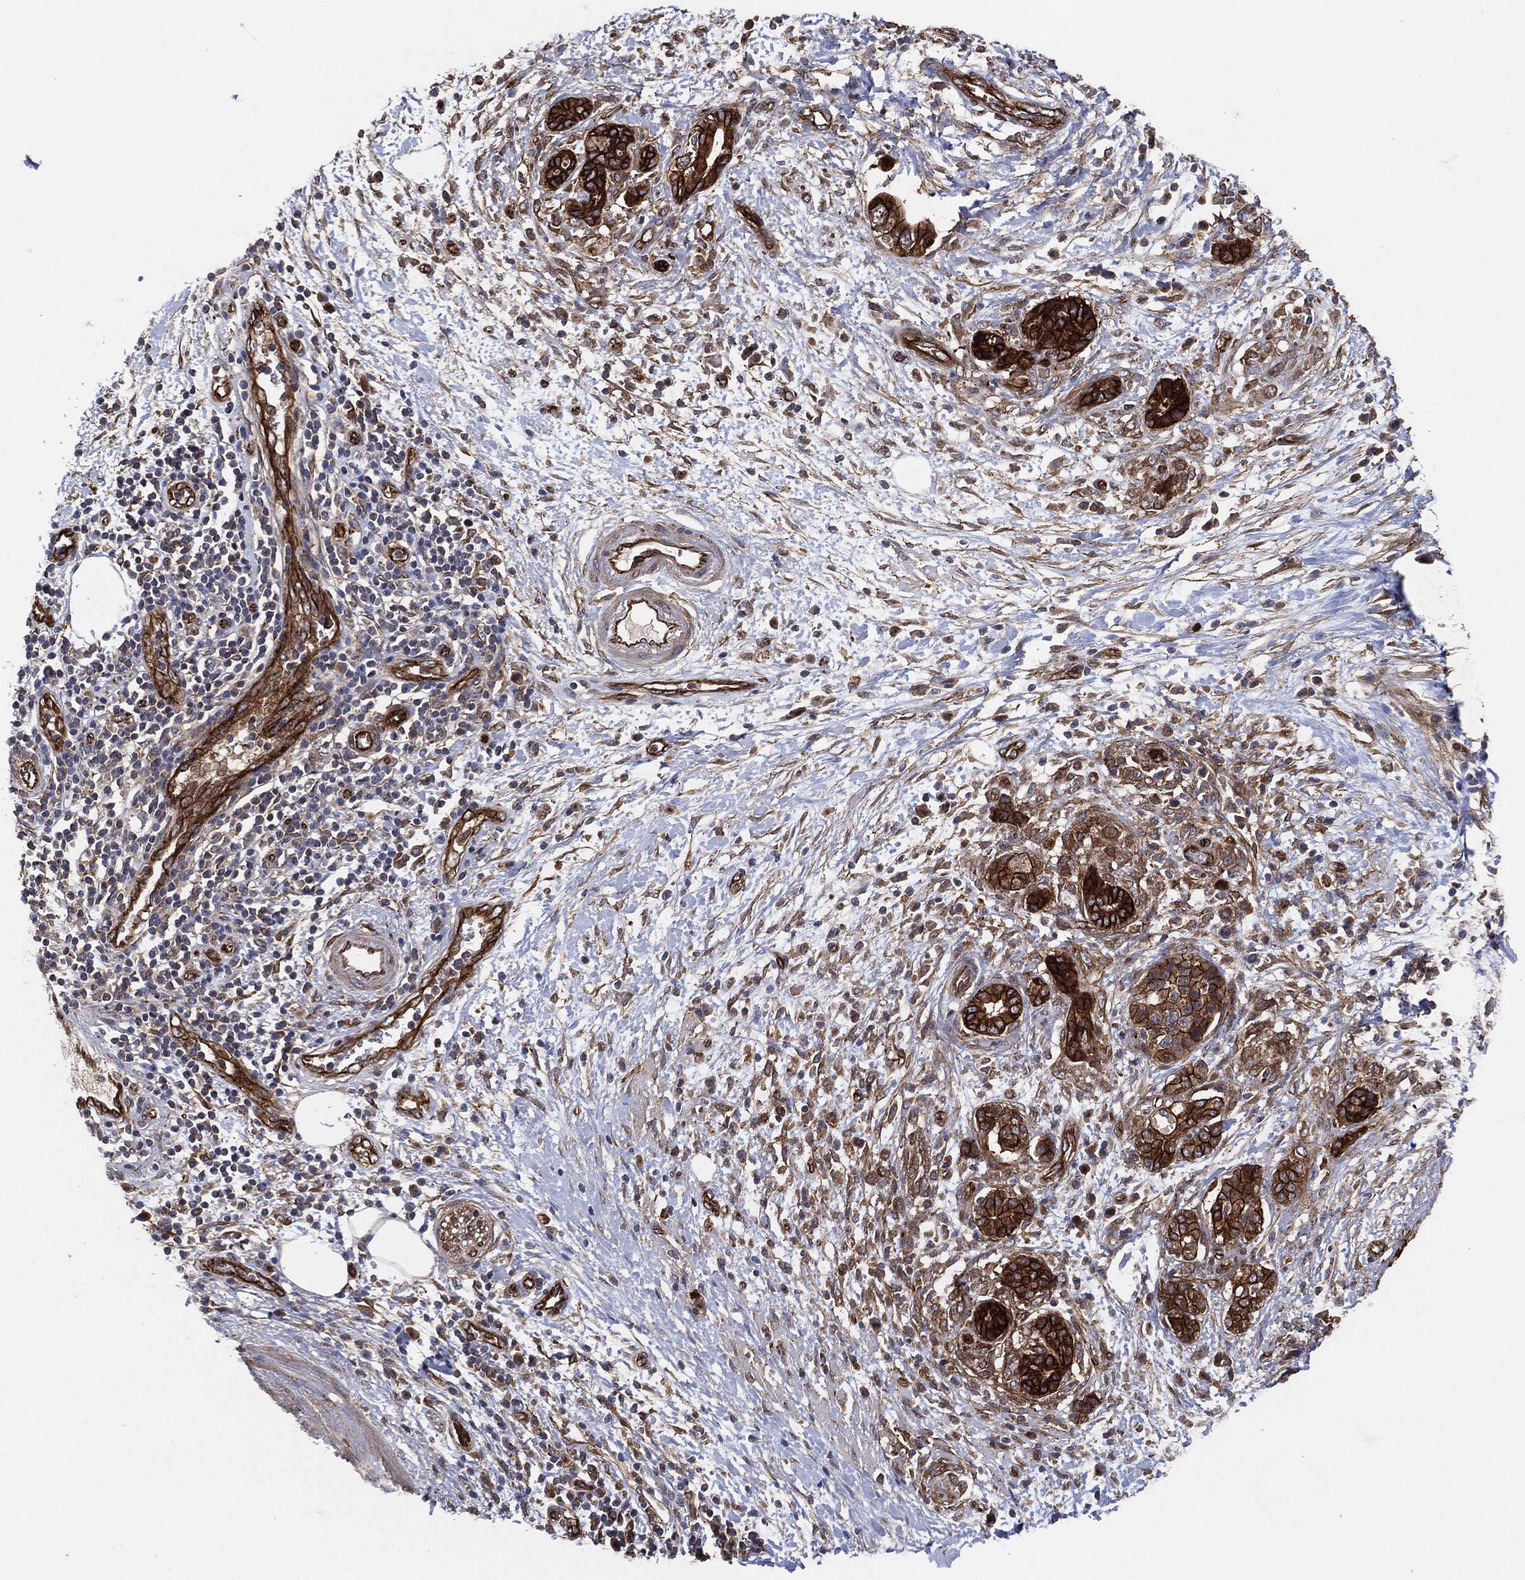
{"staining": {"intensity": "strong", "quantity": ">75%", "location": "cytoplasmic/membranous"}, "tissue": "pancreatic cancer", "cell_type": "Tumor cells", "image_type": "cancer", "snomed": [{"axis": "morphology", "description": "Adenocarcinoma, NOS"}, {"axis": "topography", "description": "Pancreas"}], "caption": "Immunohistochemistry image of neoplastic tissue: pancreatic cancer stained using immunohistochemistry (IHC) reveals high levels of strong protein expression localized specifically in the cytoplasmic/membranous of tumor cells, appearing as a cytoplasmic/membranous brown color.", "gene": "CTNNA1", "patient": {"sex": "female", "age": 73}}